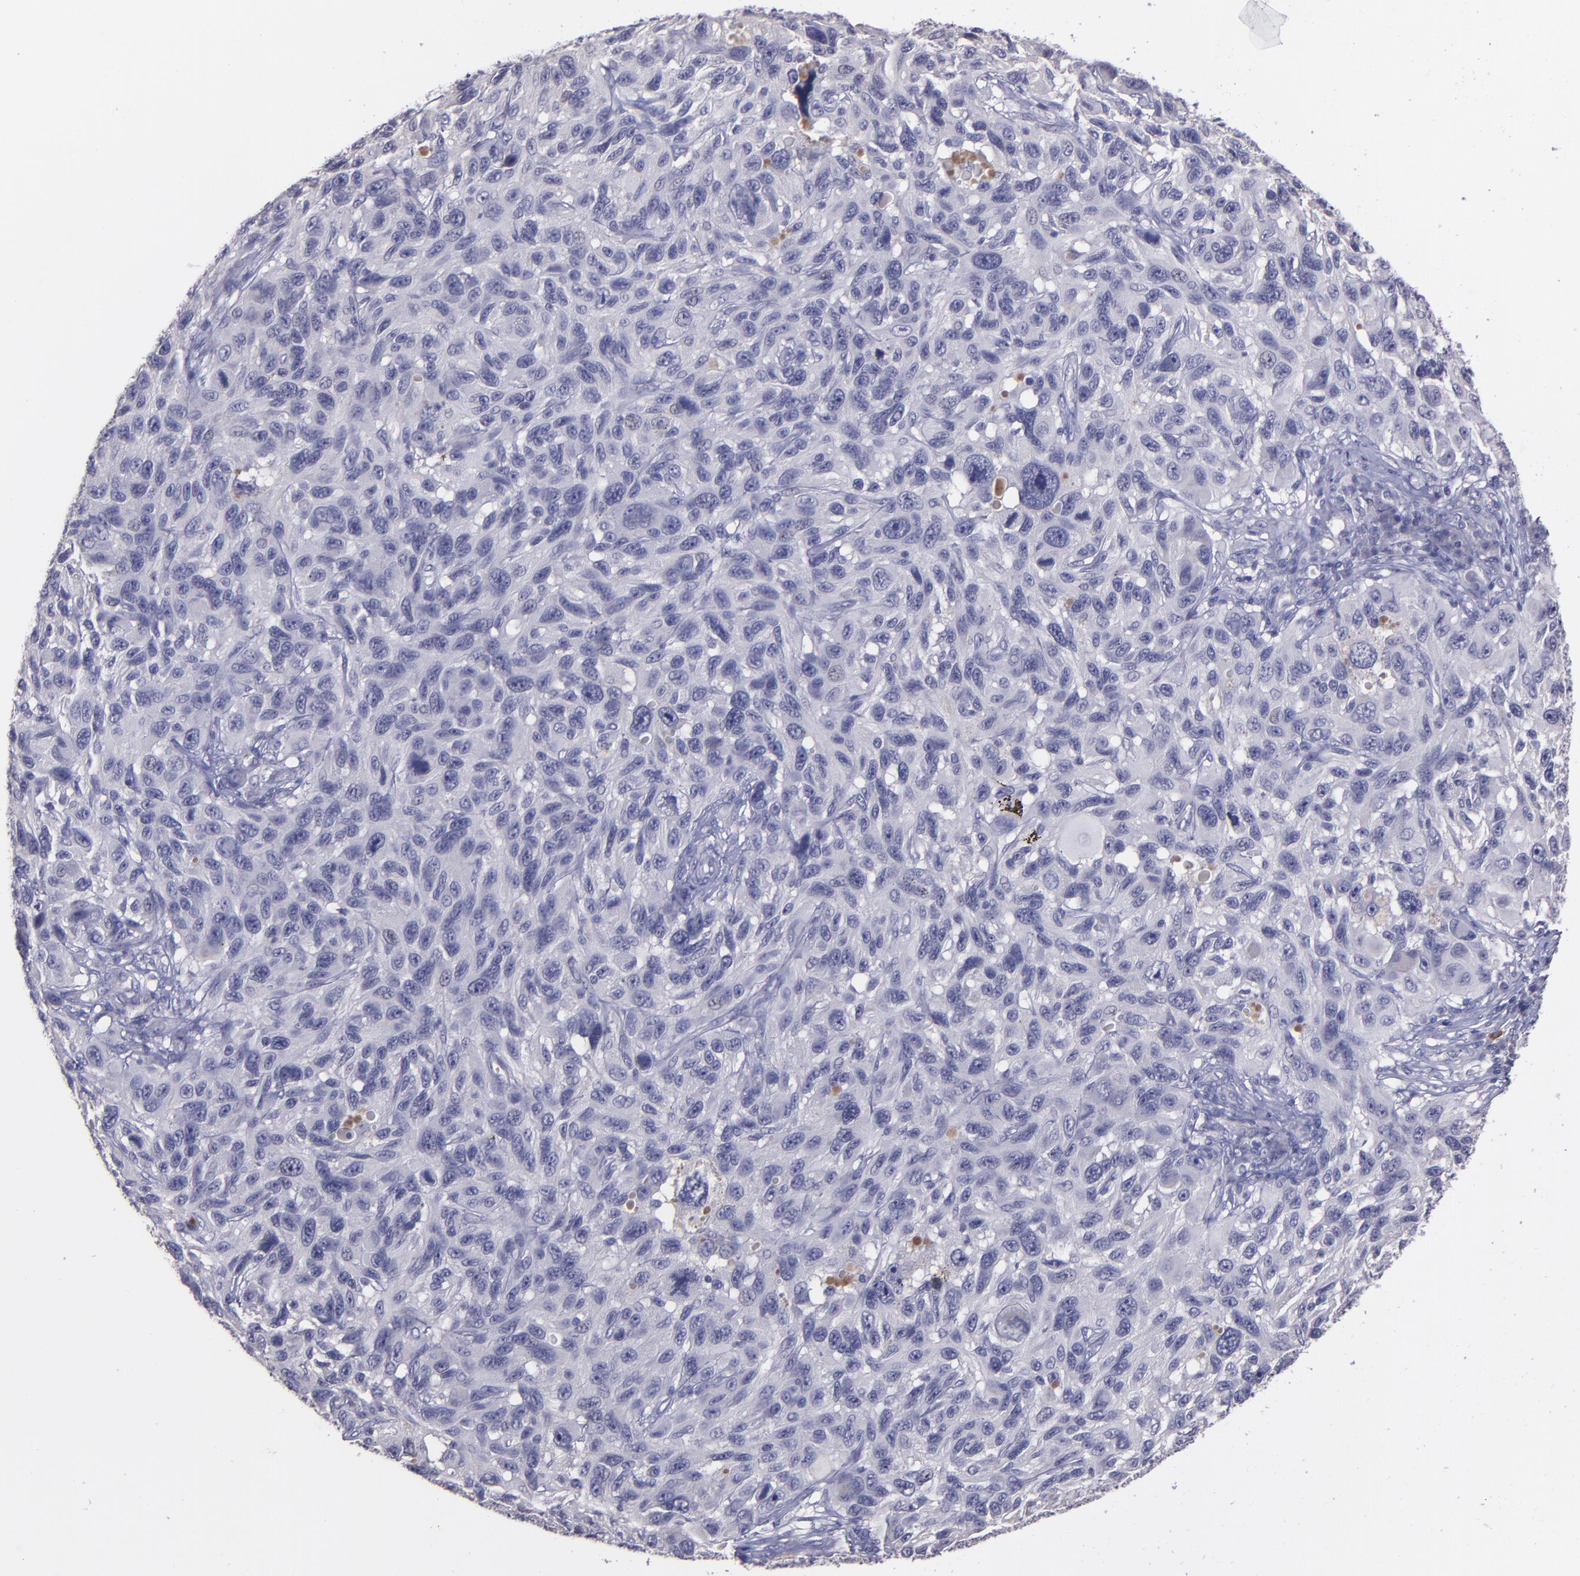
{"staining": {"intensity": "negative", "quantity": "none", "location": "none"}, "tissue": "melanoma", "cell_type": "Tumor cells", "image_type": "cancer", "snomed": [{"axis": "morphology", "description": "Malignant melanoma, NOS"}, {"axis": "topography", "description": "Skin"}], "caption": "This is a photomicrograph of IHC staining of malignant melanoma, which shows no expression in tumor cells. The staining is performed using DAB brown chromogen with nuclei counter-stained in using hematoxylin.", "gene": "MASP1", "patient": {"sex": "male", "age": 53}}